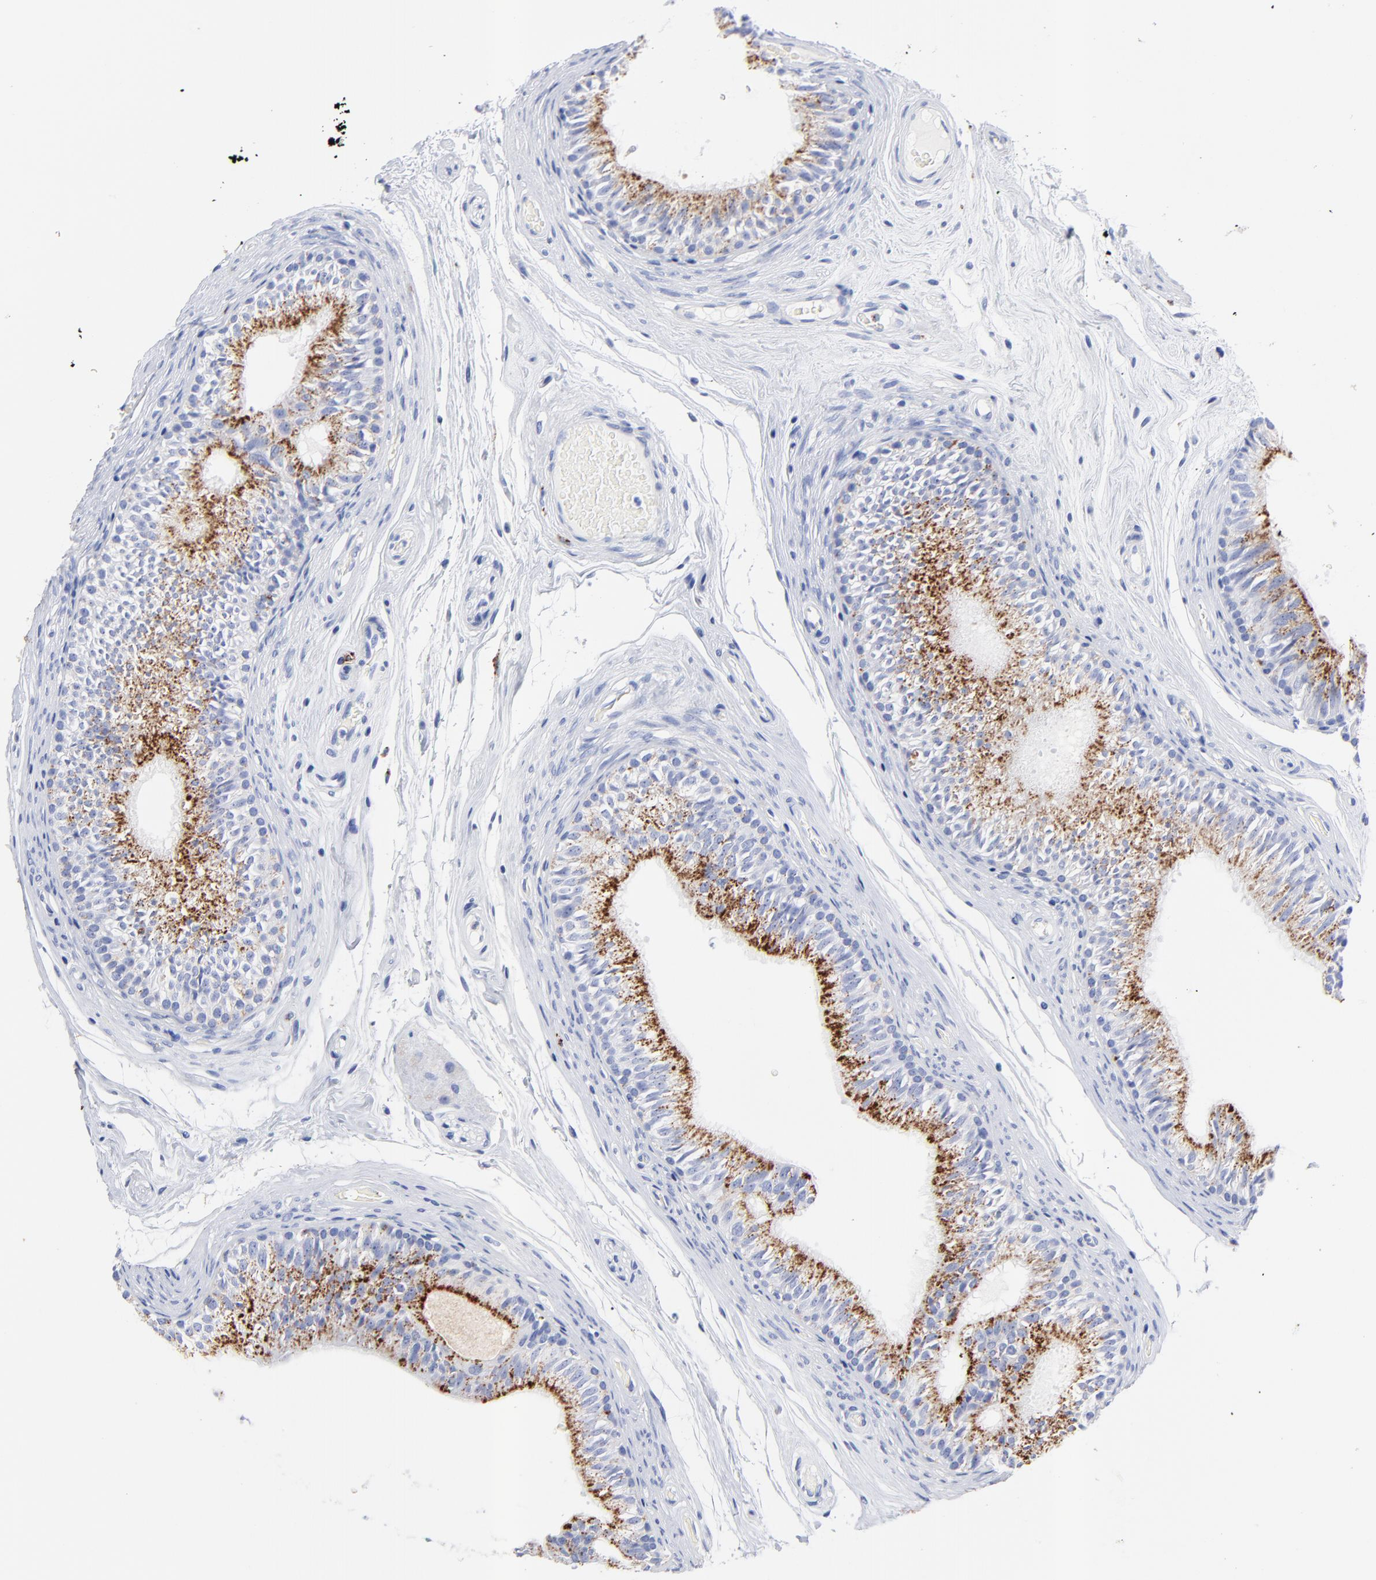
{"staining": {"intensity": "strong", "quantity": ">75%", "location": "cytoplasmic/membranous"}, "tissue": "epididymis", "cell_type": "Glandular cells", "image_type": "normal", "snomed": [{"axis": "morphology", "description": "Normal tissue, NOS"}, {"axis": "topography", "description": "Testis"}, {"axis": "topography", "description": "Epididymis"}], "caption": "IHC staining of normal epididymis, which reveals high levels of strong cytoplasmic/membranous expression in approximately >75% of glandular cells indicating strong cytoplasmic/membranous protein staining. The staining was performed using DAB (brown) for protein detection and nuclei were counterstained in hematoxylin (blue).", "gene": "CPVL", "patient": {"sex": "male", "age": 36}}